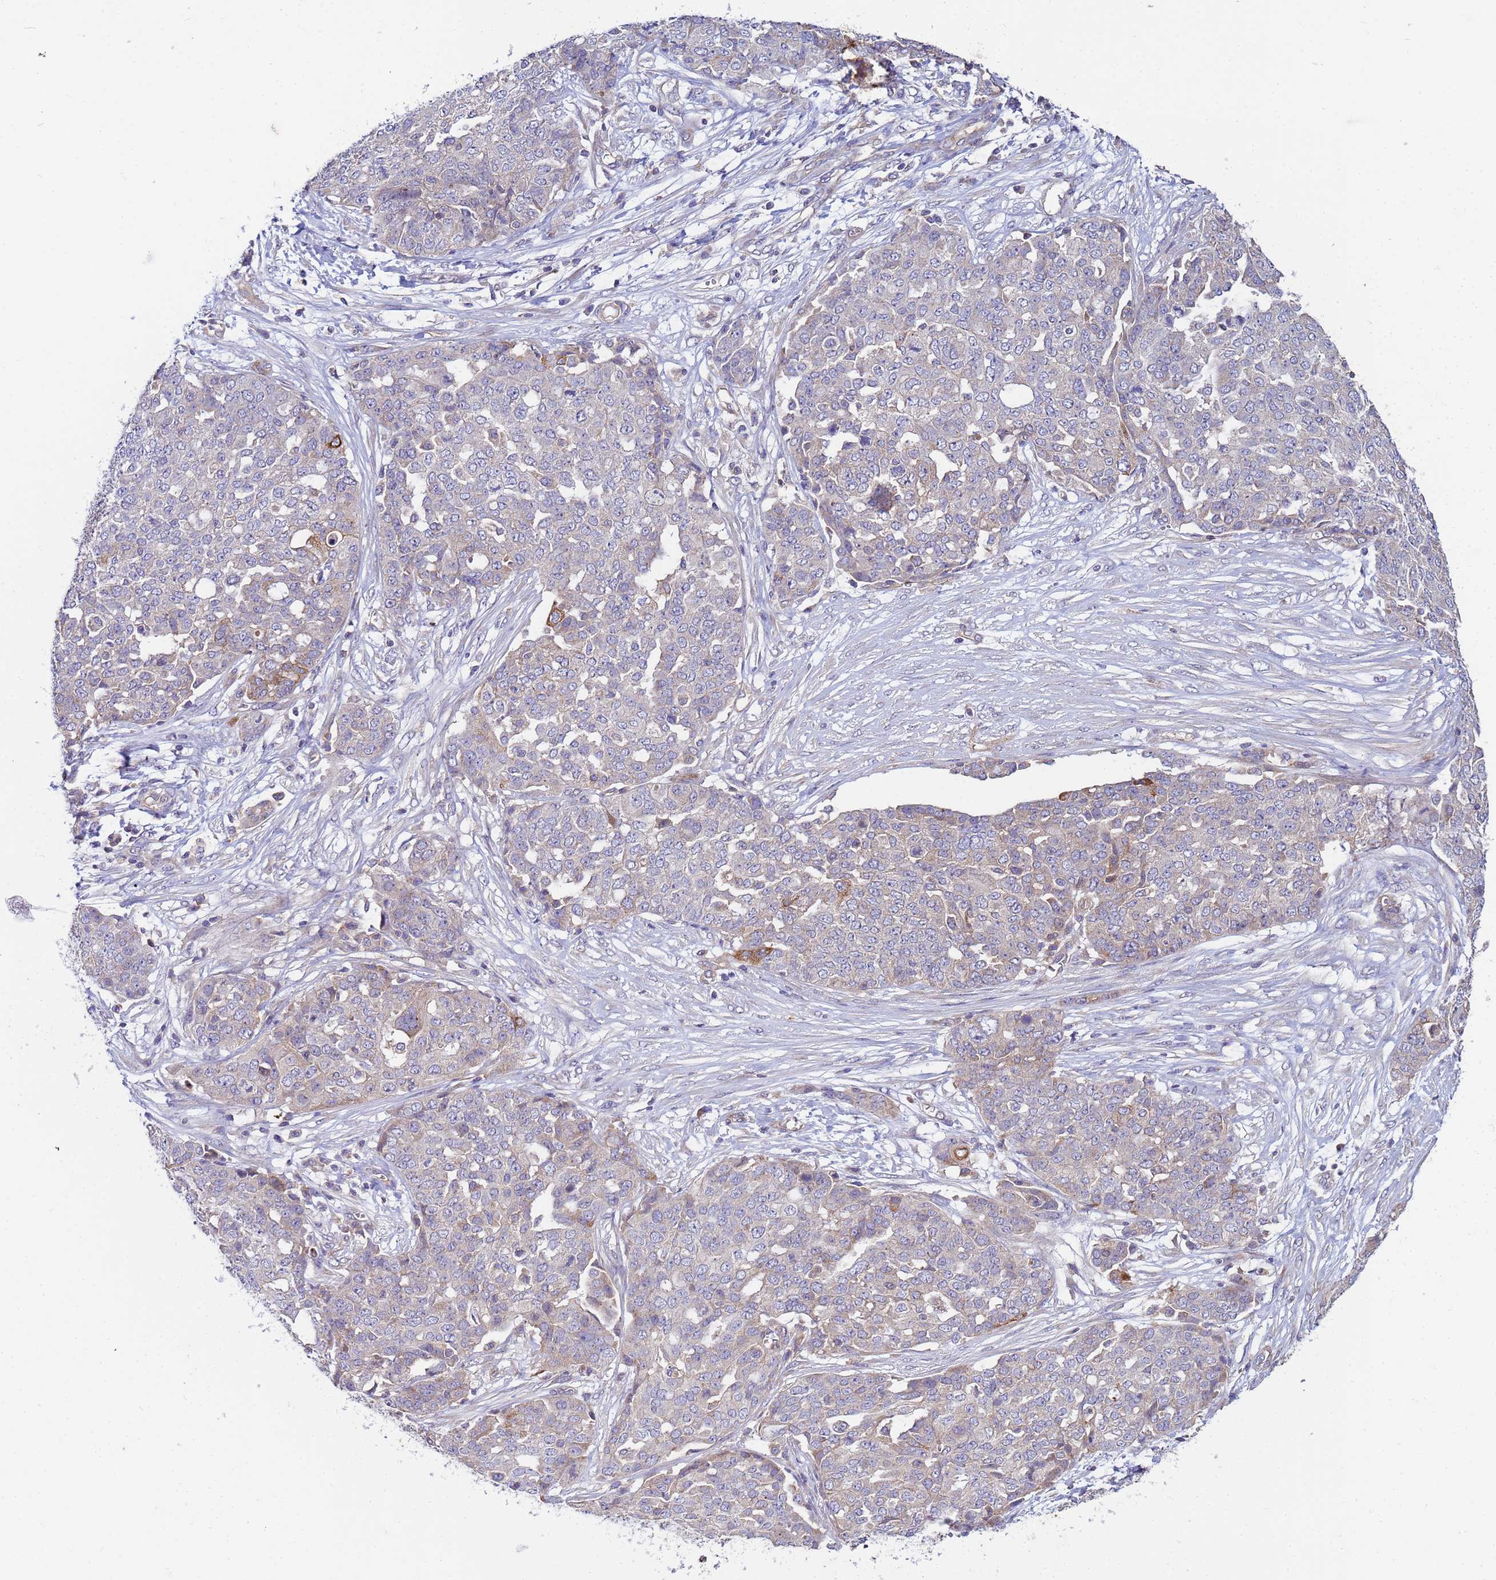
{"staining": {"intensity": "weak", "quantity": "<25%", "location": "cytoplasmic/membranous"}, "tissue": "ovarian cancer", "cell_type": "Tumor cells", "image_type": "cancer", "snomed": [{"axis": "morphology", "description": "Cystadenocarcinoma, serous, NOS"}, {"axis": "topography", "description": "Soft tissue"}, {"axis": "topography", "description": "Ovary"}], "caption": "DAB (3,3'-diaminobenzidine) immunohistochemical staining of human serous cystadenocarcinoma (ovarian) displays no significant positivity in tumor cells.", "gene": "CDC34", "patient": {"sex": "female", "age": 57}}